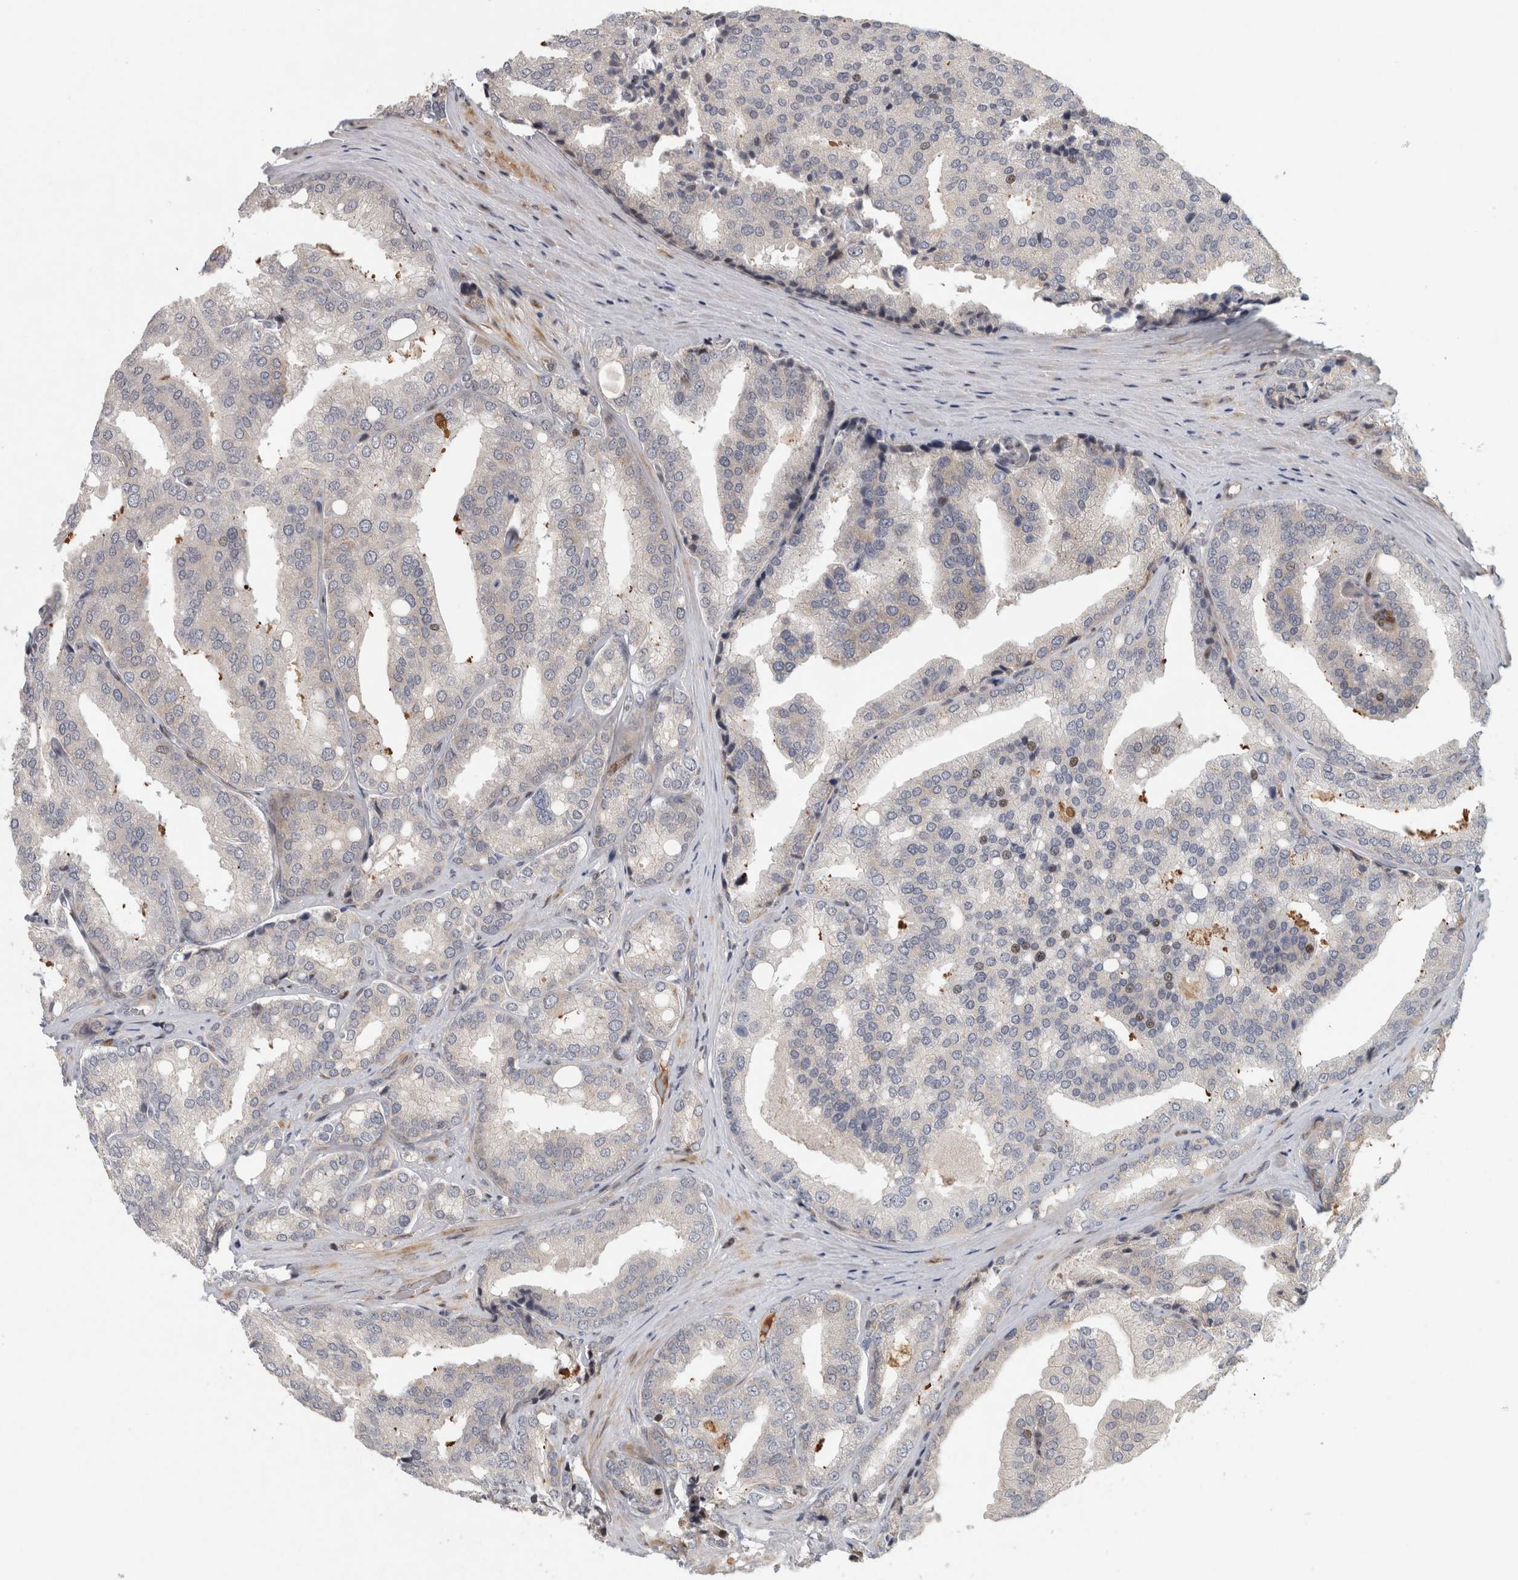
{"staining": {"intensity": "moderate", "quantity": "<25%", "location": "nuclear"}, "tissue": "prostate cancer", "cell_type": "Tumor cells", "image_type": "cancer", "snomed": [{"axis": "morphology", "description": "Adenocarcinoma, High grade"}, {"axis": "topography", "description": "Prostate"}], "caption": "The histopathology image reveals staining of adenocarcinoma (high-grade) (prostate), revealing moderate nuclear protein staining (brown color) within tumor cells.", "gene": "RBM48", "patient": {"sex": "male", "age": 50}}